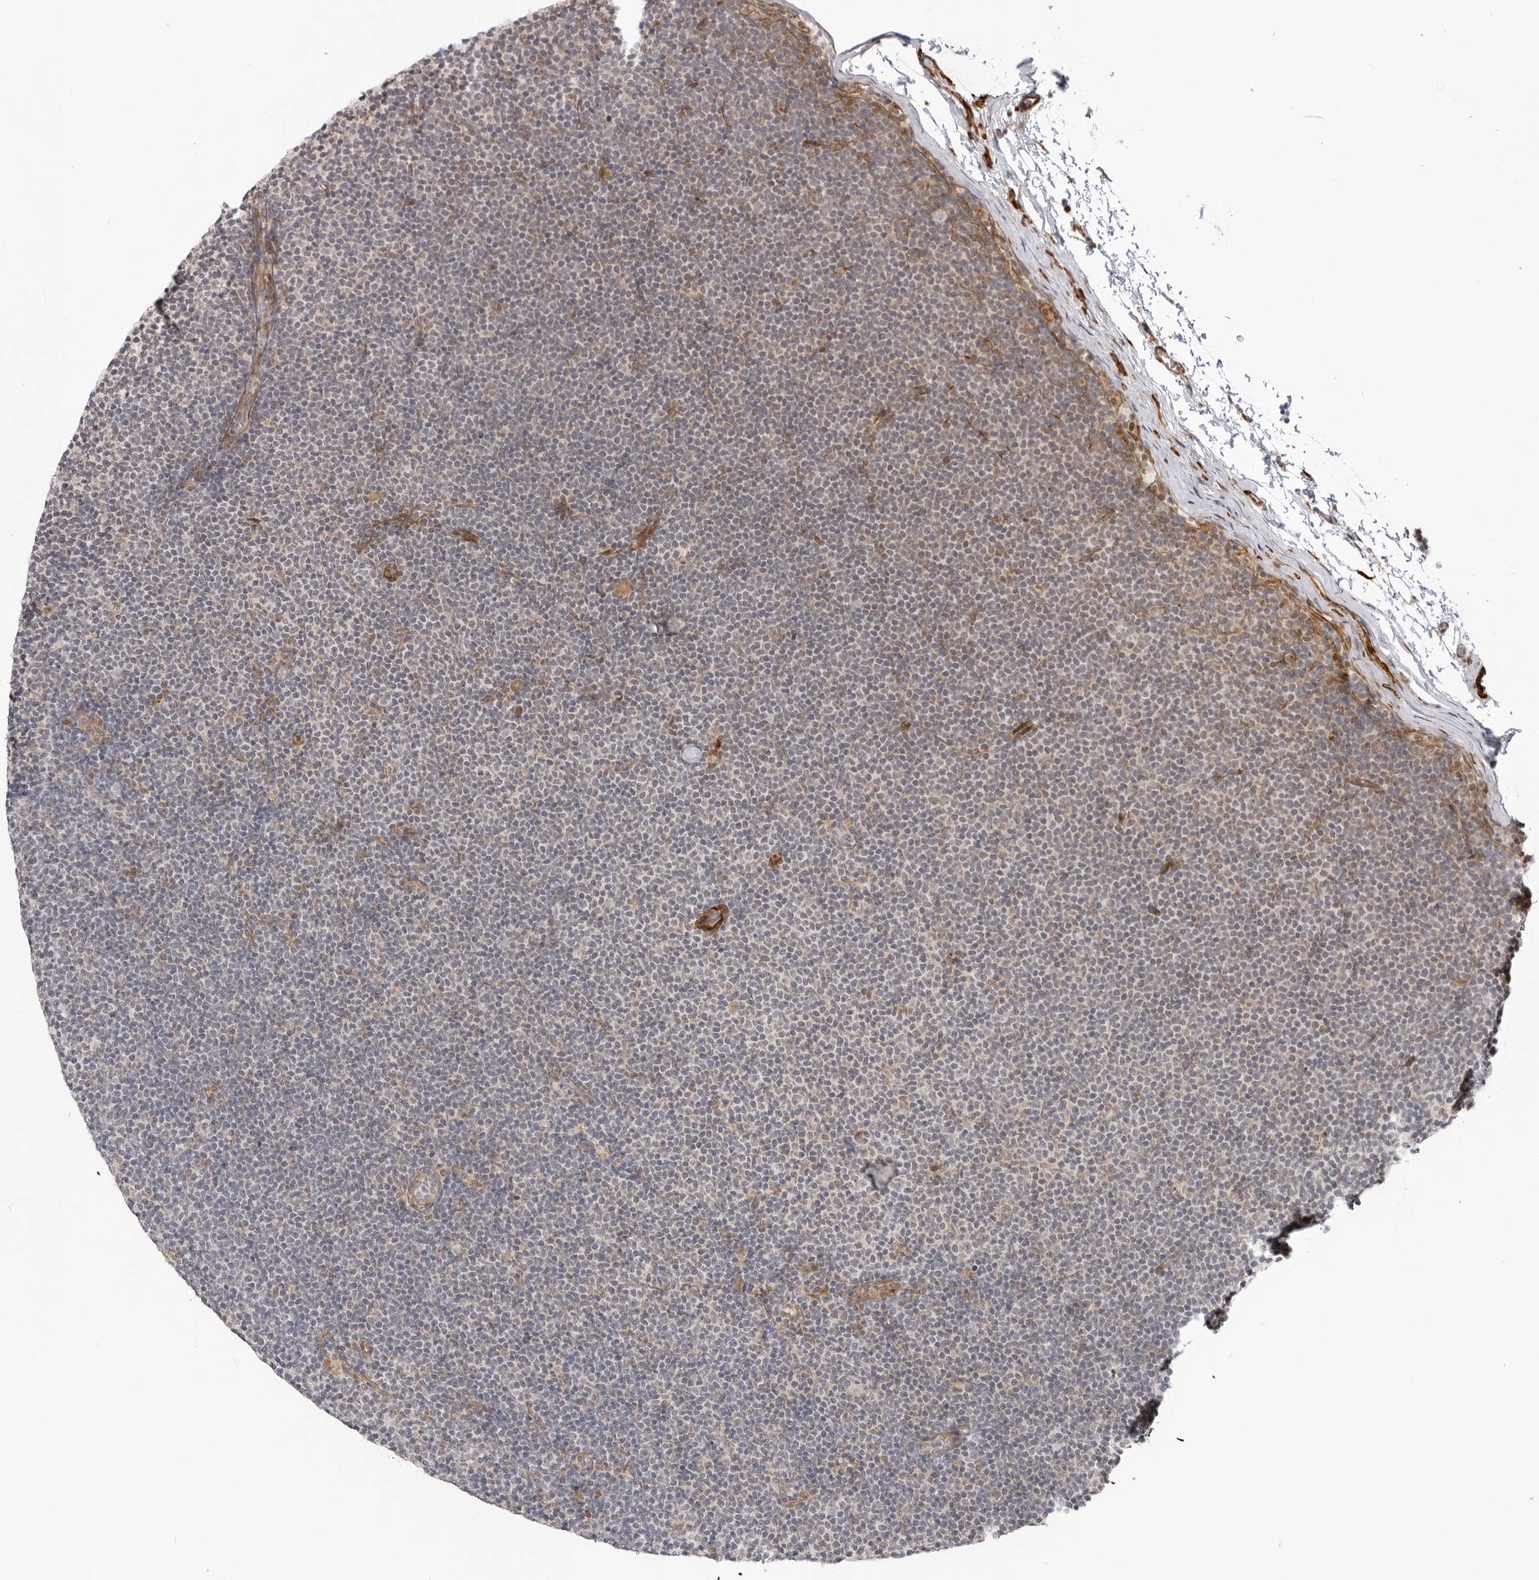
{"staining": {"intensity": "negative", "quantity": "none", "location": "none"}, "tissue": "lymphoma", "cell_type": "Tumor cells", "image_type": "cancer", "snomed": [{"axis": "morphology", "description": "Malignant lymphoma, non-Hodgkin's type, Low grade"}, {"axis": "topography", "description": "Lymph node"}], "caption": "Tumor cells show no significant protein positivity in malignant lymphoma, non-Hodgkin's type (low-grade).", "gene": "SRGAP2", "patient": {"sex": "female", "age": 53}}